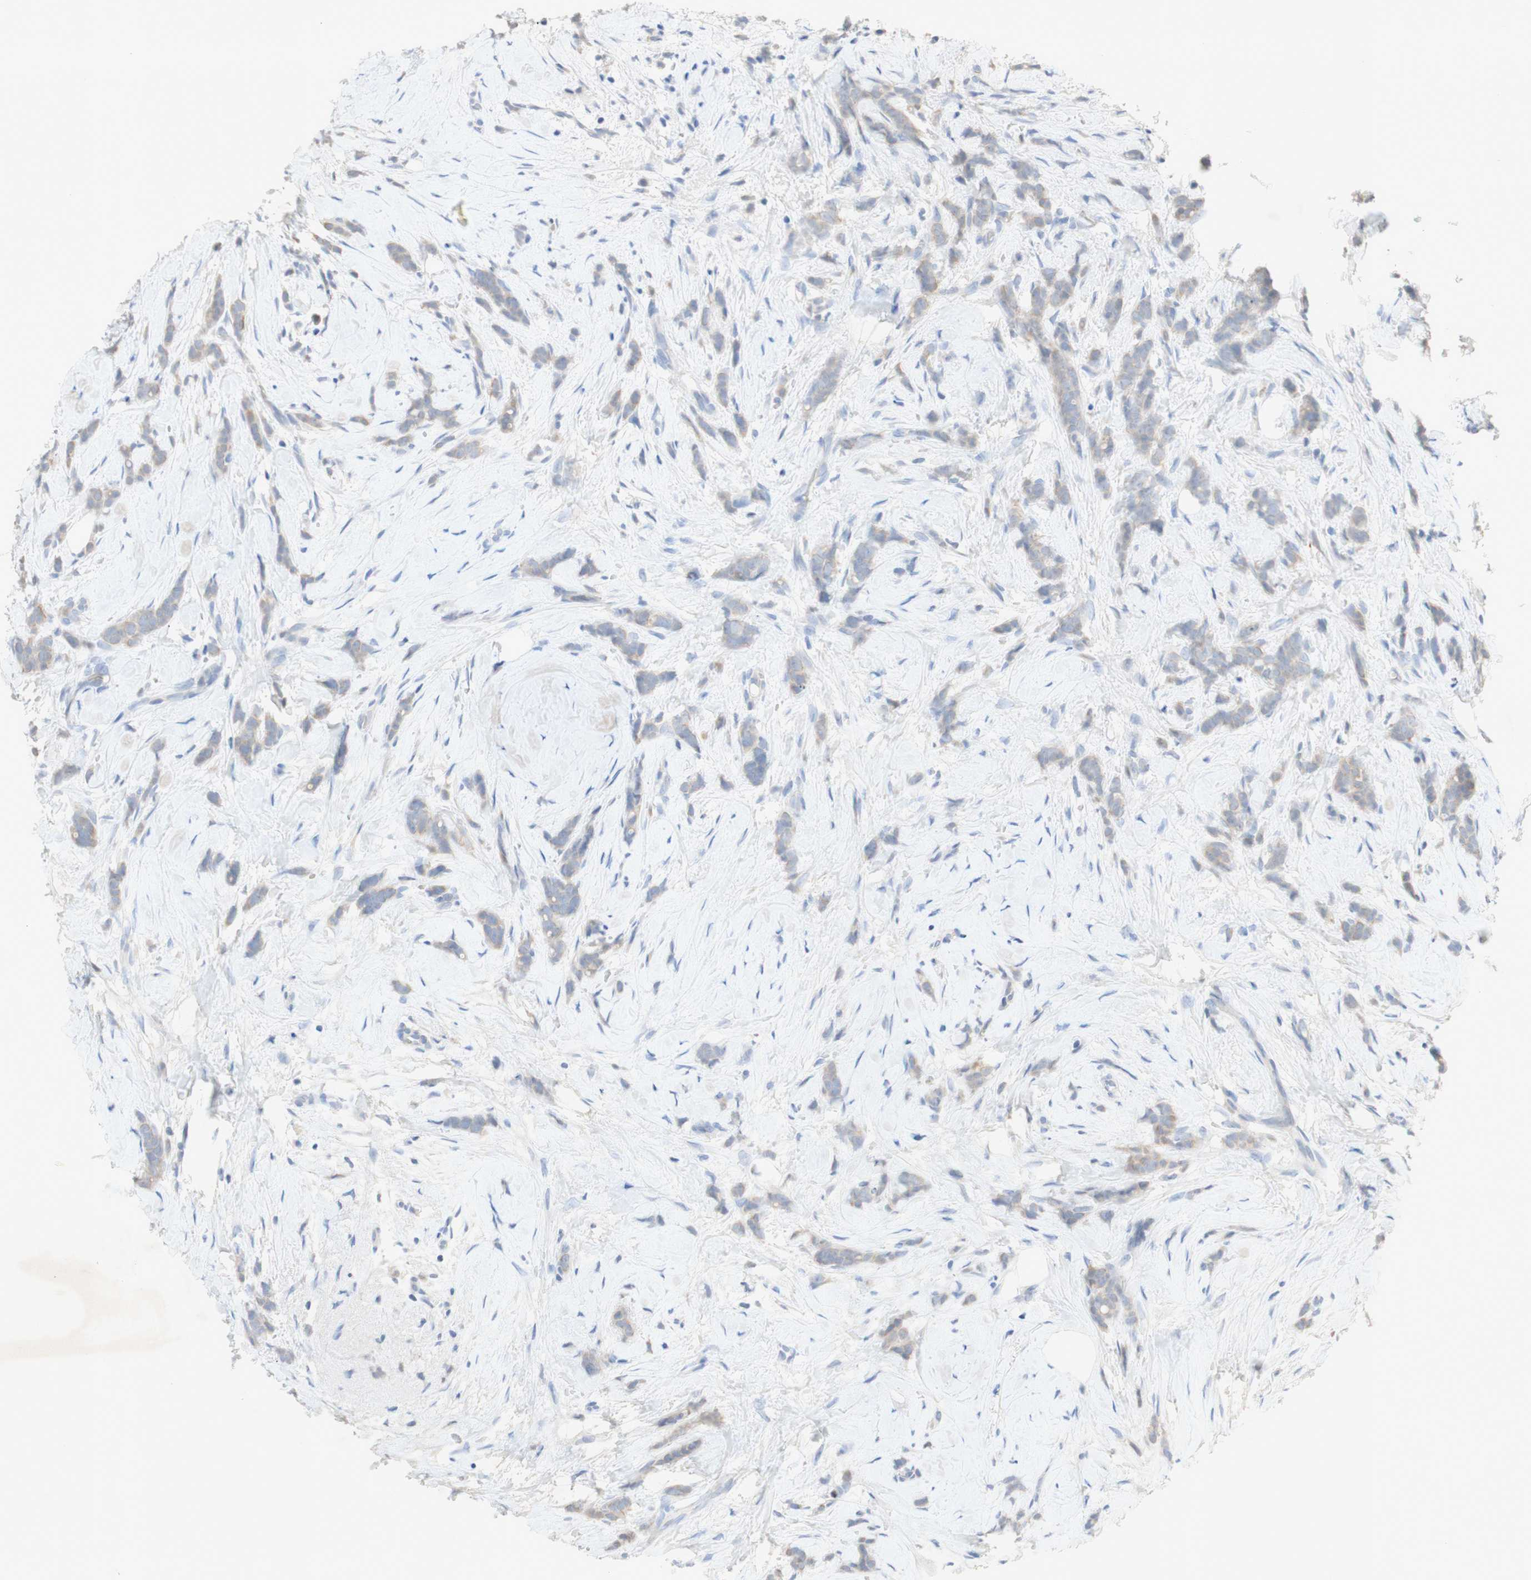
{"staining": {"intensity": "negative", "quantity": "none", "location": "none"}, "tissue": "breast cancer", "cell_type": "Tumor cells", "image_type": "cancer", "snomed": [{"axis": "morphology", "description": "Lobular carcinoma, in situ"}, {"axis": "morphology", "description": "Lobular carcinoma"}, {"axis": "topography", "description": "Breast"}], "caption": "Immunohistochemistry (IHC) photomicrograph of neoplastic tissue: human breast cancer (lobular carcinoma in situ) stained with DAB shows no significant protein positivity in tumor cells.", "gene": "EPO", "patient": {"sex": "female", "age": 41}}